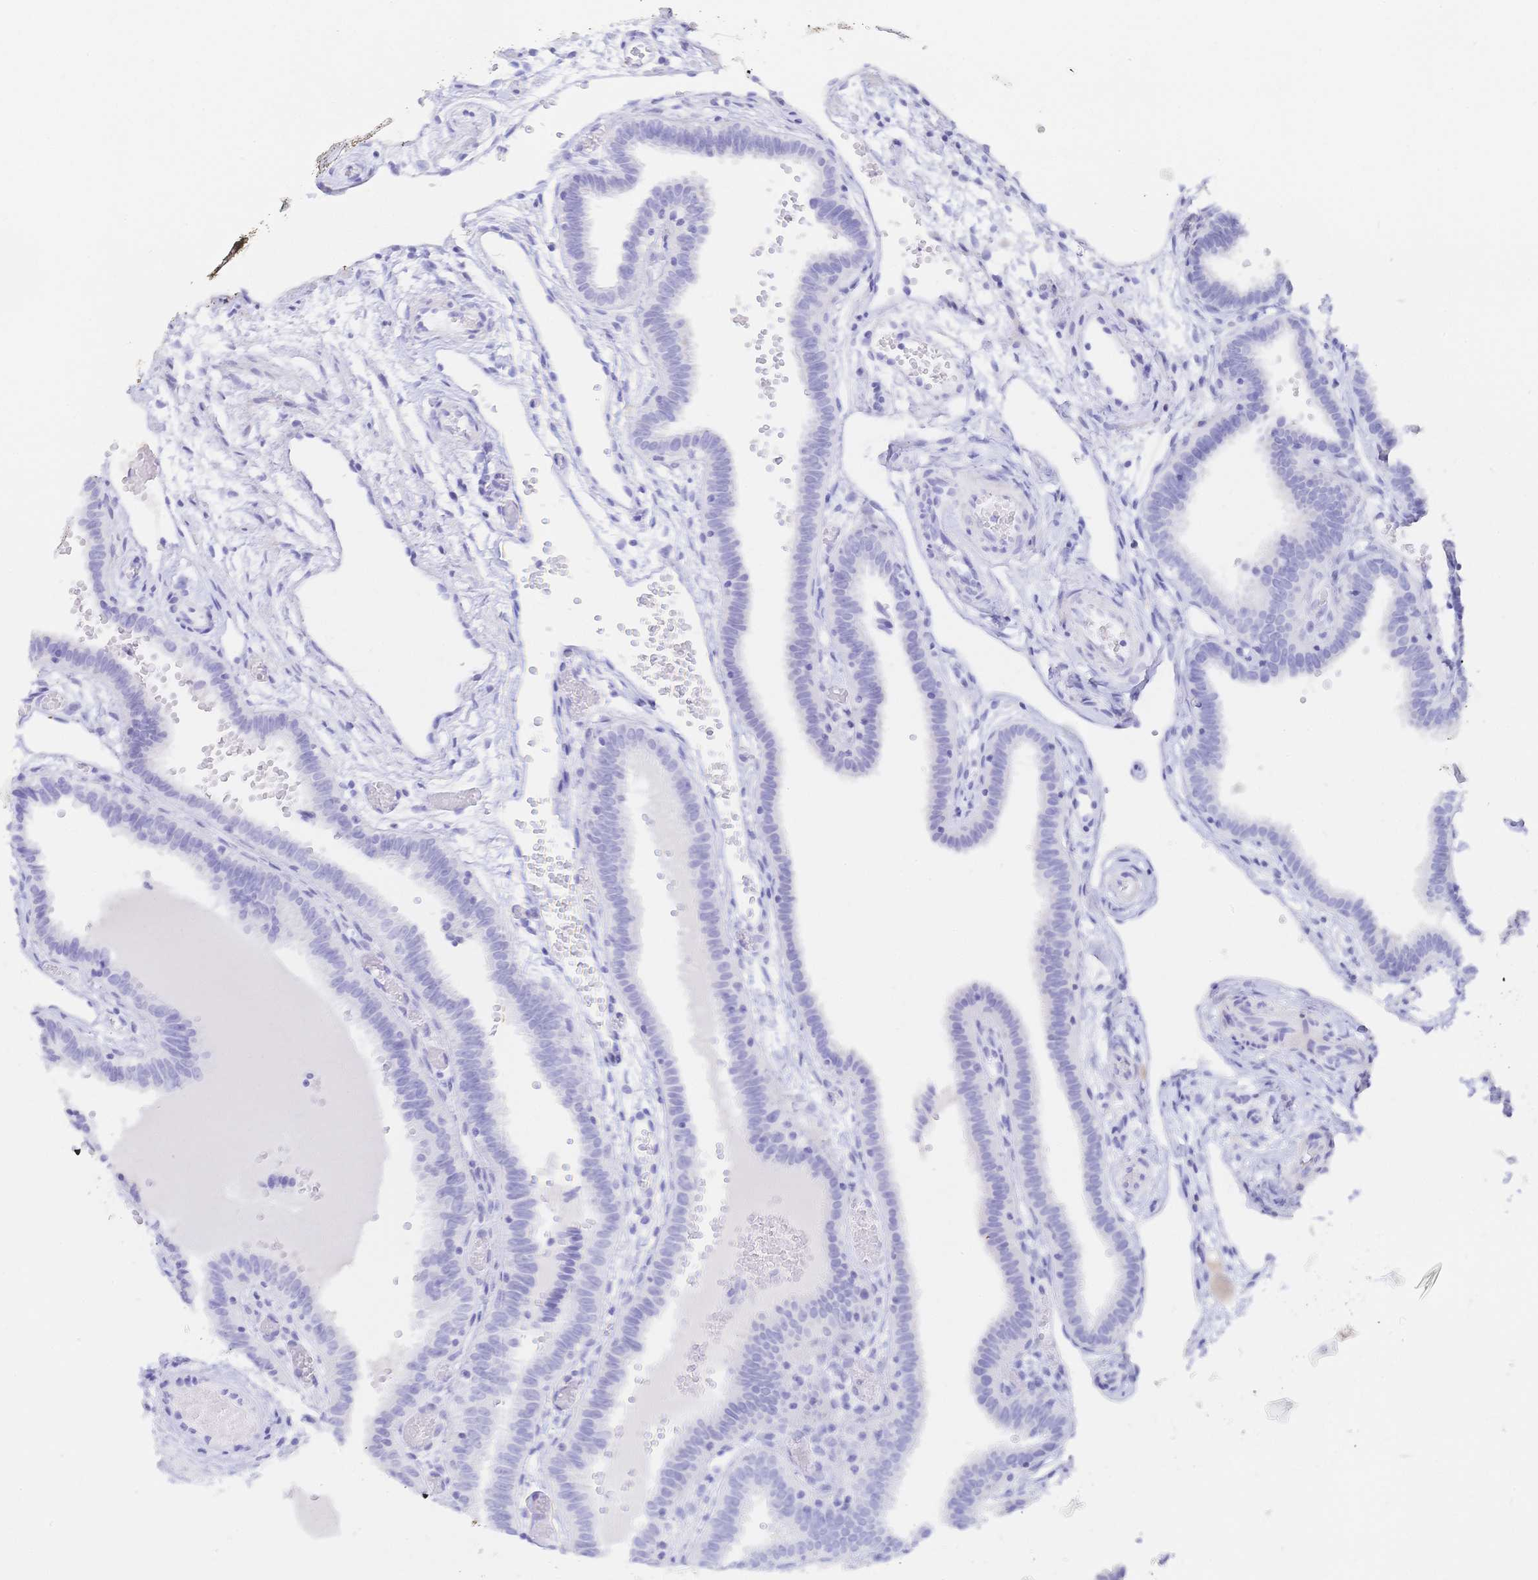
{"staining": {"intensity": "negative", "quantity": "none", "location": "none"}, "tissue": "fallopian tube", "cell_type": "Glandular cells", "image_type": "normal", "snomed": [{"axis": "morphology", "description": "Normal tissue, NOS"}, {"axis": "topography", "description": "Fallopian tube"}], "caption": "DAB immunohistochemical staining of normal fallopian tube demonstrates no significant expression in glandular cells.", "gene": "KCNH6", "patient": {"sex": "female", "age": 37}}